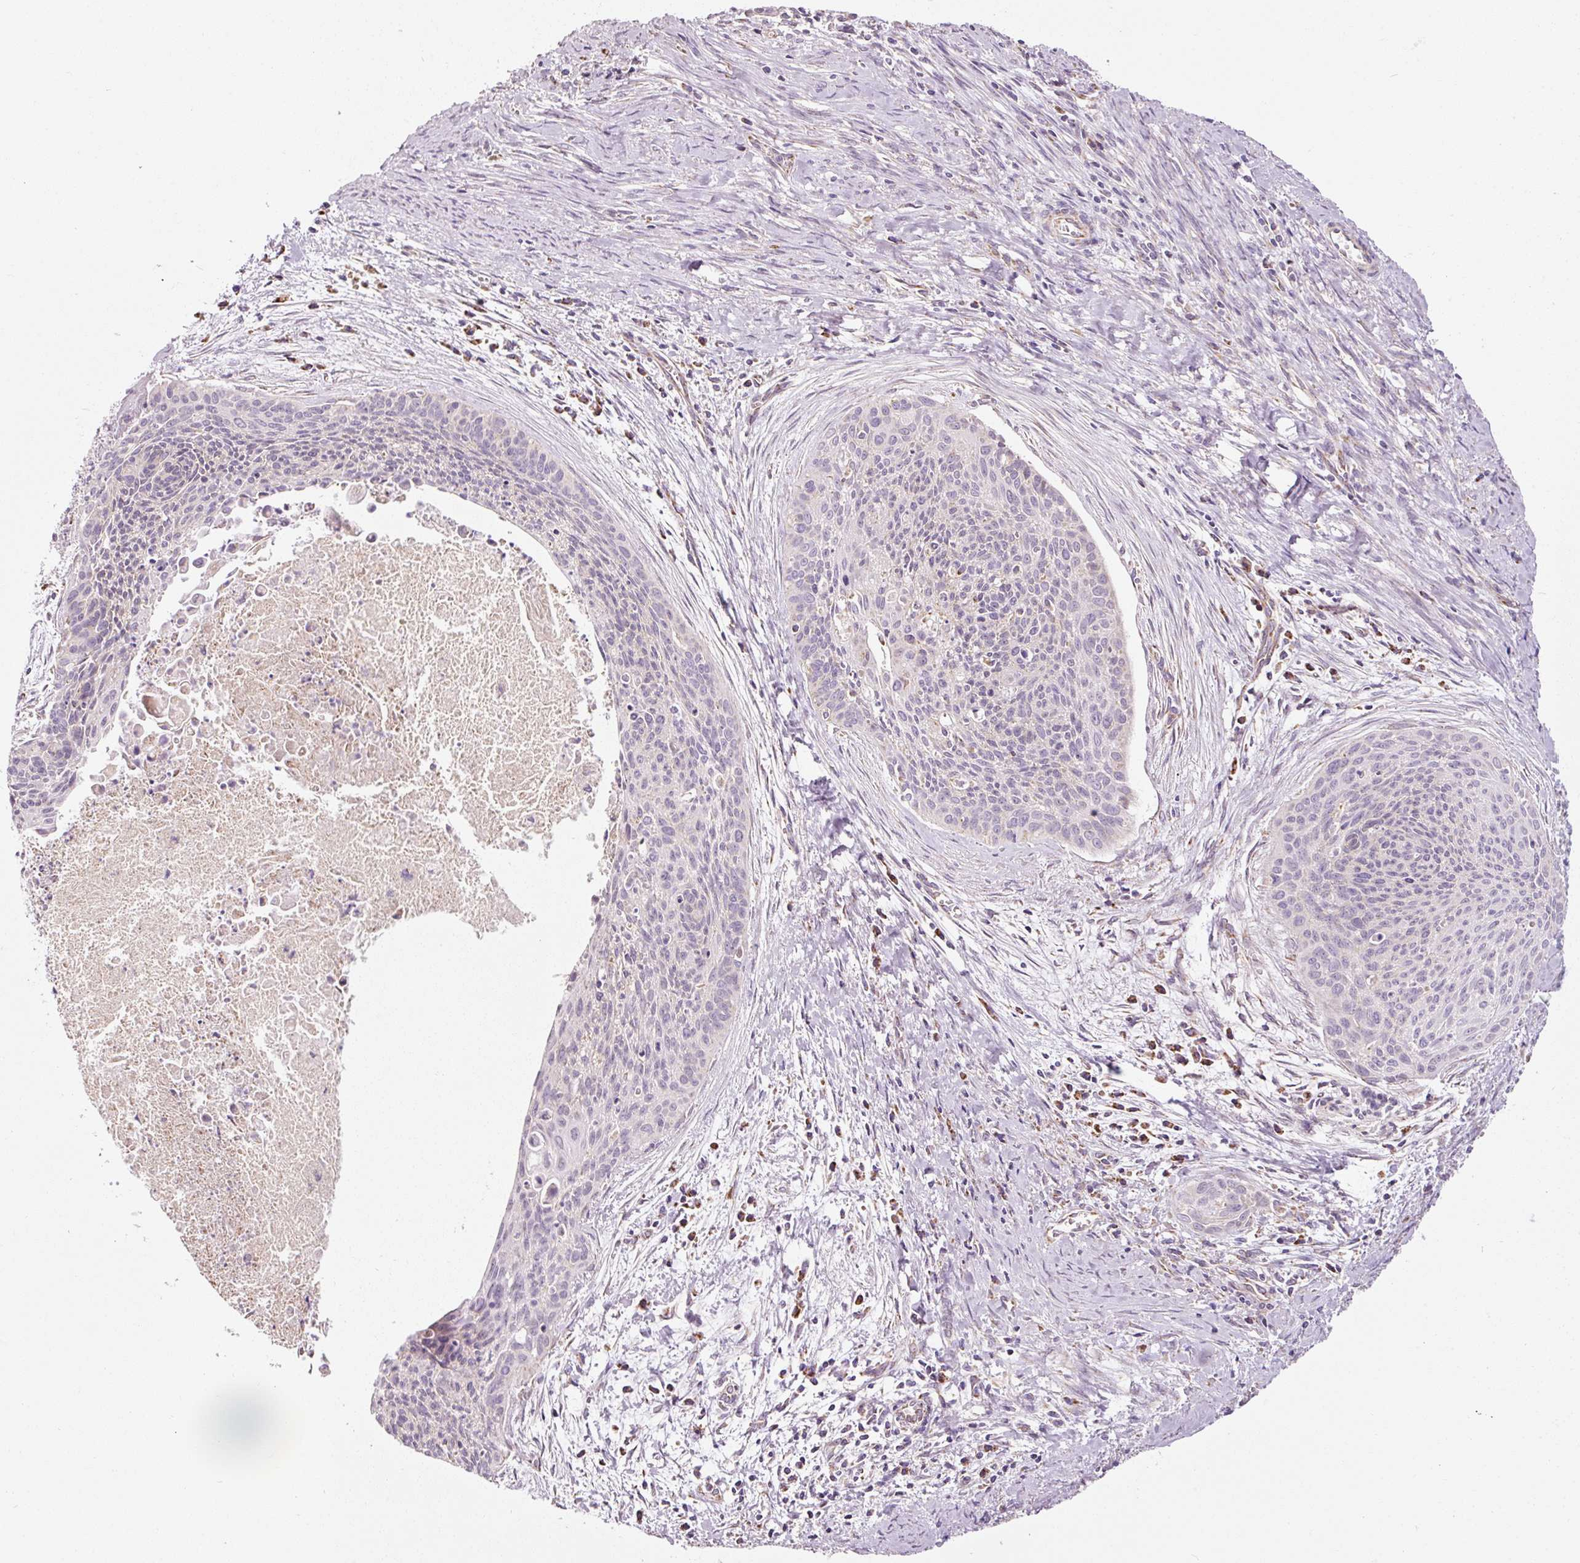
{"staining": {"intensity": "negative", "quantity": "none", "location": "none"}, "tissue": "cervical cancer", "cell_type": "Tumor cells", "image_type": "cancer", "snomed": [{"axis": "morphology", "description": "Squamous cell carcinoma, NOS"}, {"axis": "topography", "description": "Cervix"}], "caption": "An image of cervical cancer stained for a protein displays no brown staining in tumor cells.", "gene": "NDUFB4", "patient": {"sex": "female", "age": 55}}